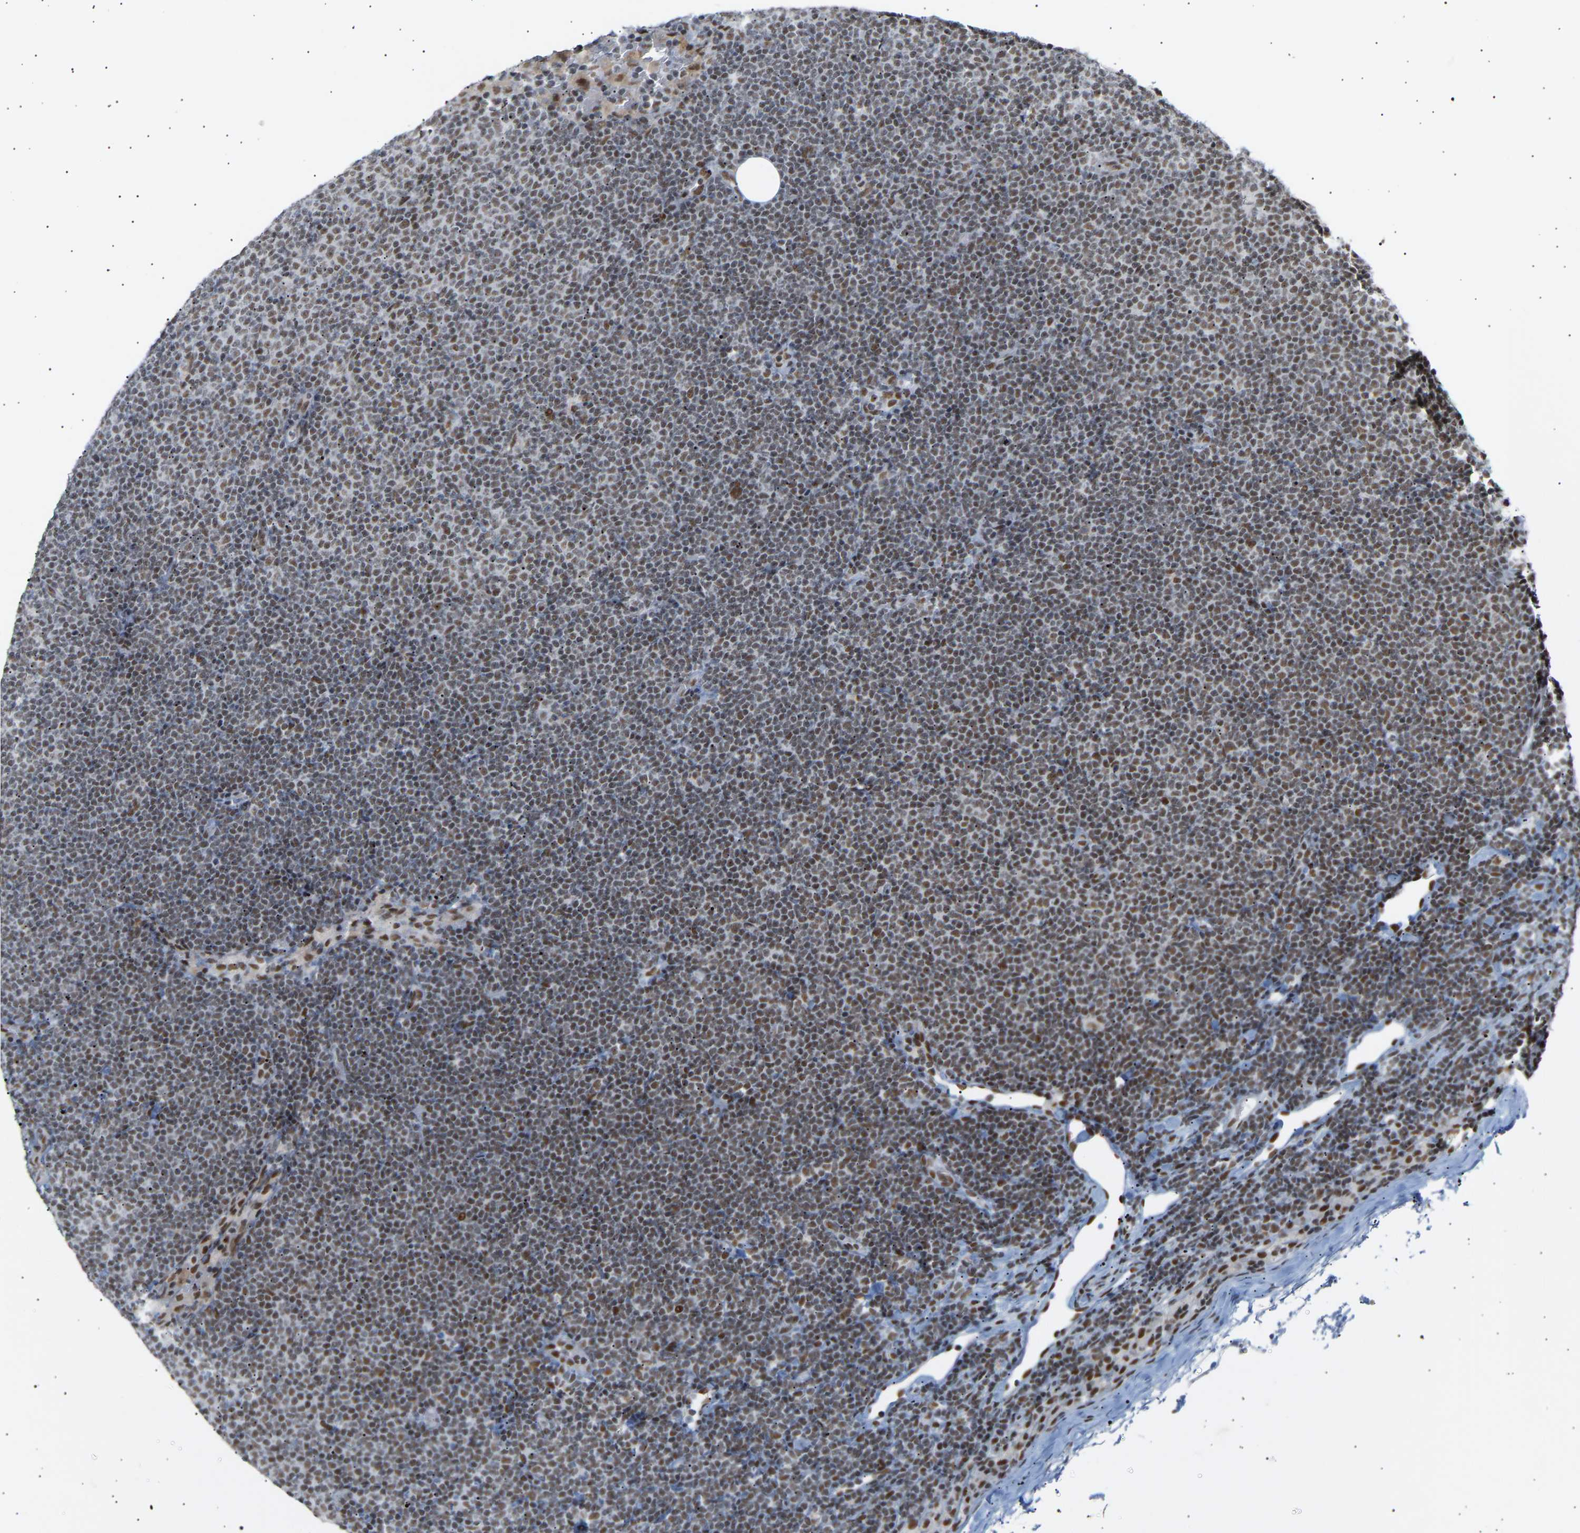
{"staining": {"intensity": "moderate", "quantity": ">75%", "location": "nuclear"}, "tissue": "lymphoma", "cell_type": "Tumor cells", "image_type": "cancer", "snomed": [{"axis": "morphology", "description": "Malignant lymphoma, non-Hodgkin's type, Low grade"}, {"axis": "topography", "description": "Lymph node"}], "caption": "Lymphoma tissue exhibits moderate nuclear expression in about >75% of tumor cells, visualized by immunohistochemistry. (Stains: DAB (3,3'-diaminobenzidine) in brown, nuclei in blue, Microscopy: brightfield microscopy at high magnification).", "gene": "NELFB", "patient": {"sex": "female", "age": 53}}